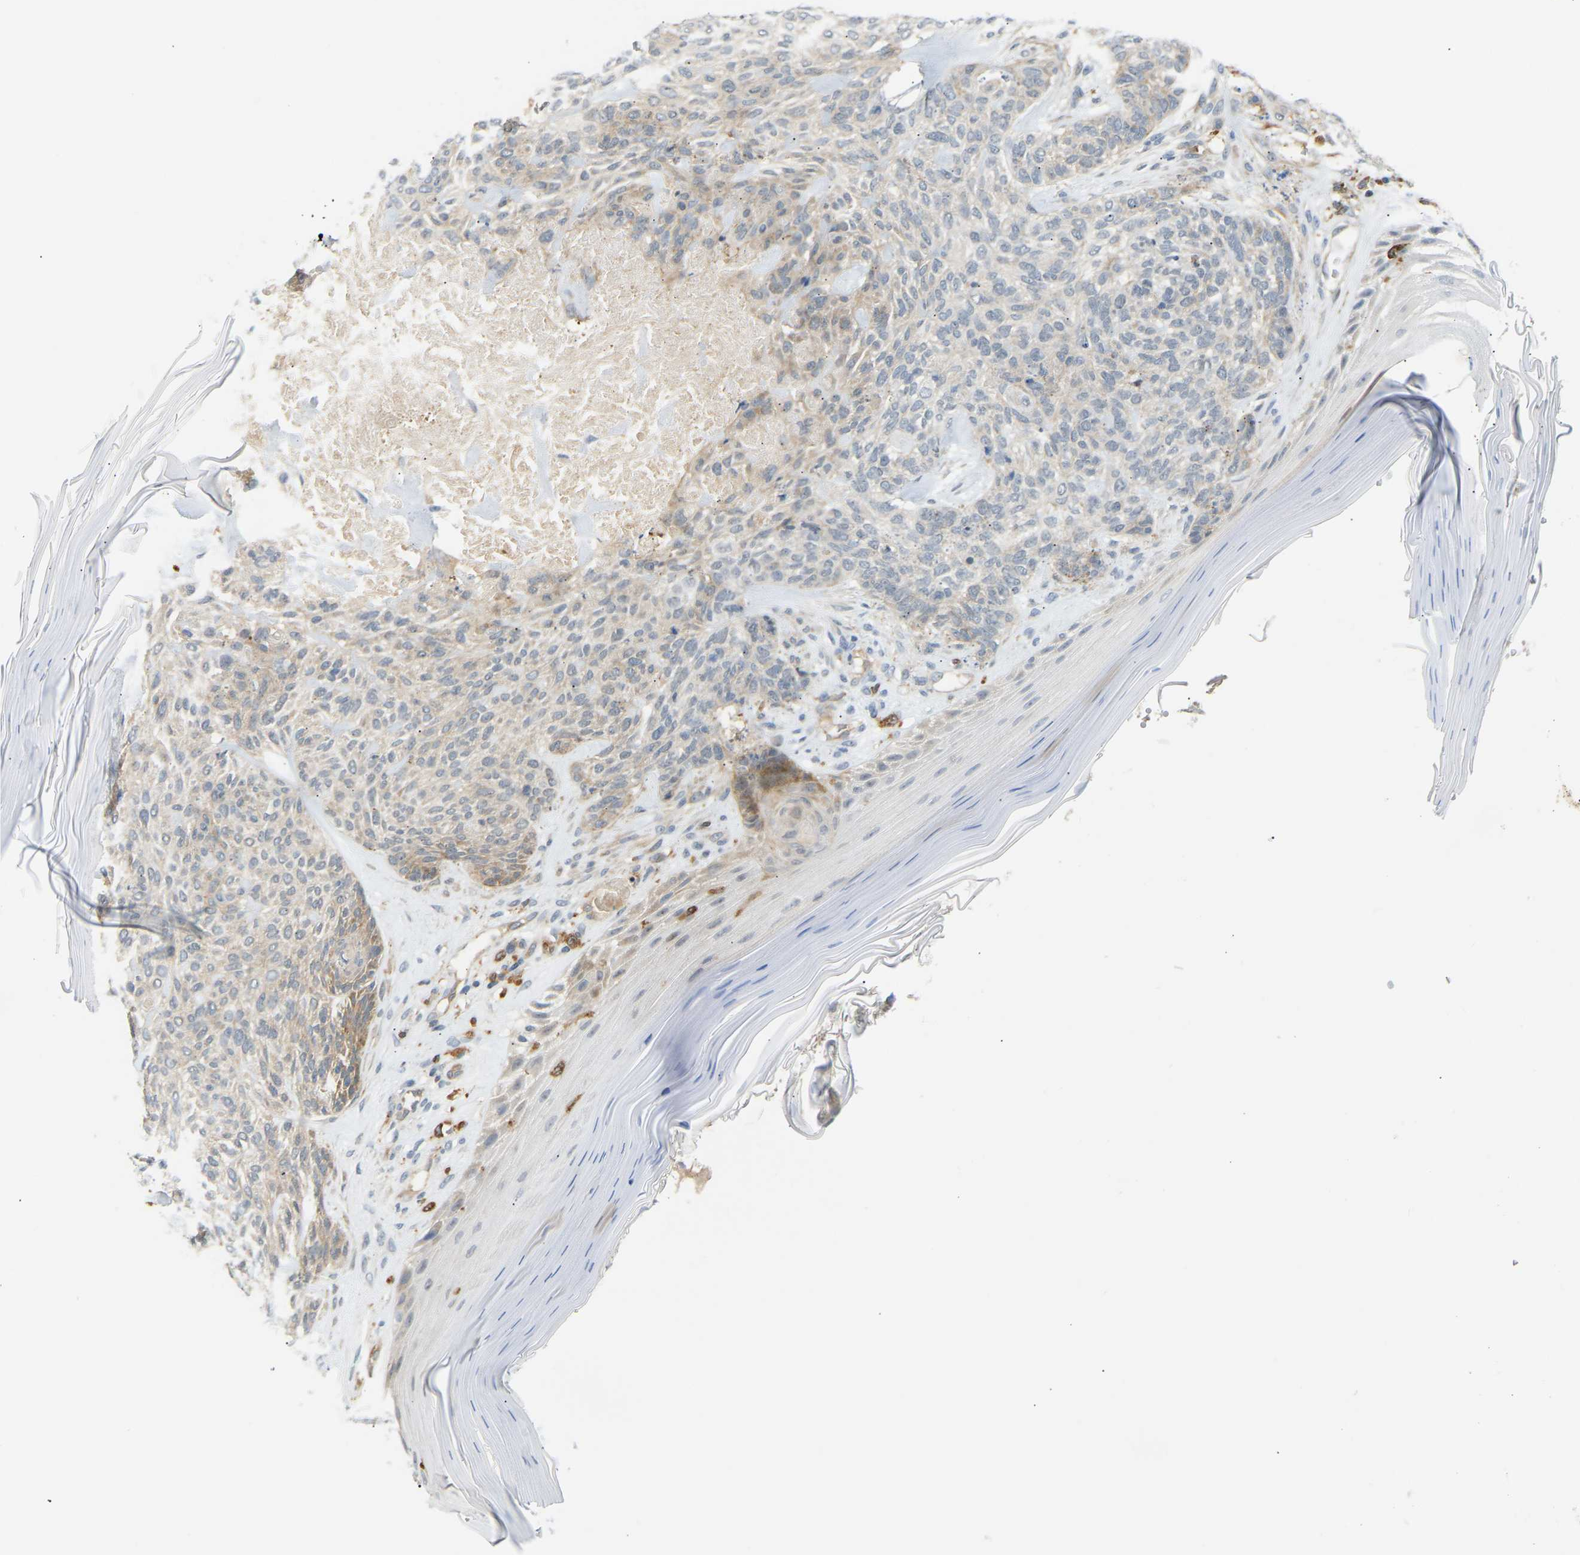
{"staining": {"intensity": "weak", "quantity": "<25%", "location": "cytoplasmic/membranous"}, "tissue": "skin cancer", "cell_type": "Tumor cells", "image_type": "cancer", "snomed": [{"axis": "morphology", "description": "Basal cell carcinoma"}, {"axis": "topography", "description": "Skin"}], "caption": "This histopathology image is of basal cell carcinoma (skin) stained with IHC to label a protein in brown with the nuclei are counter-stained blue. There is no expression in tumor cells. (IHC, brightfield microscopy, high magnification).", "gene": "PLCG2", "patient": {"sex": "male", "age": 55}}